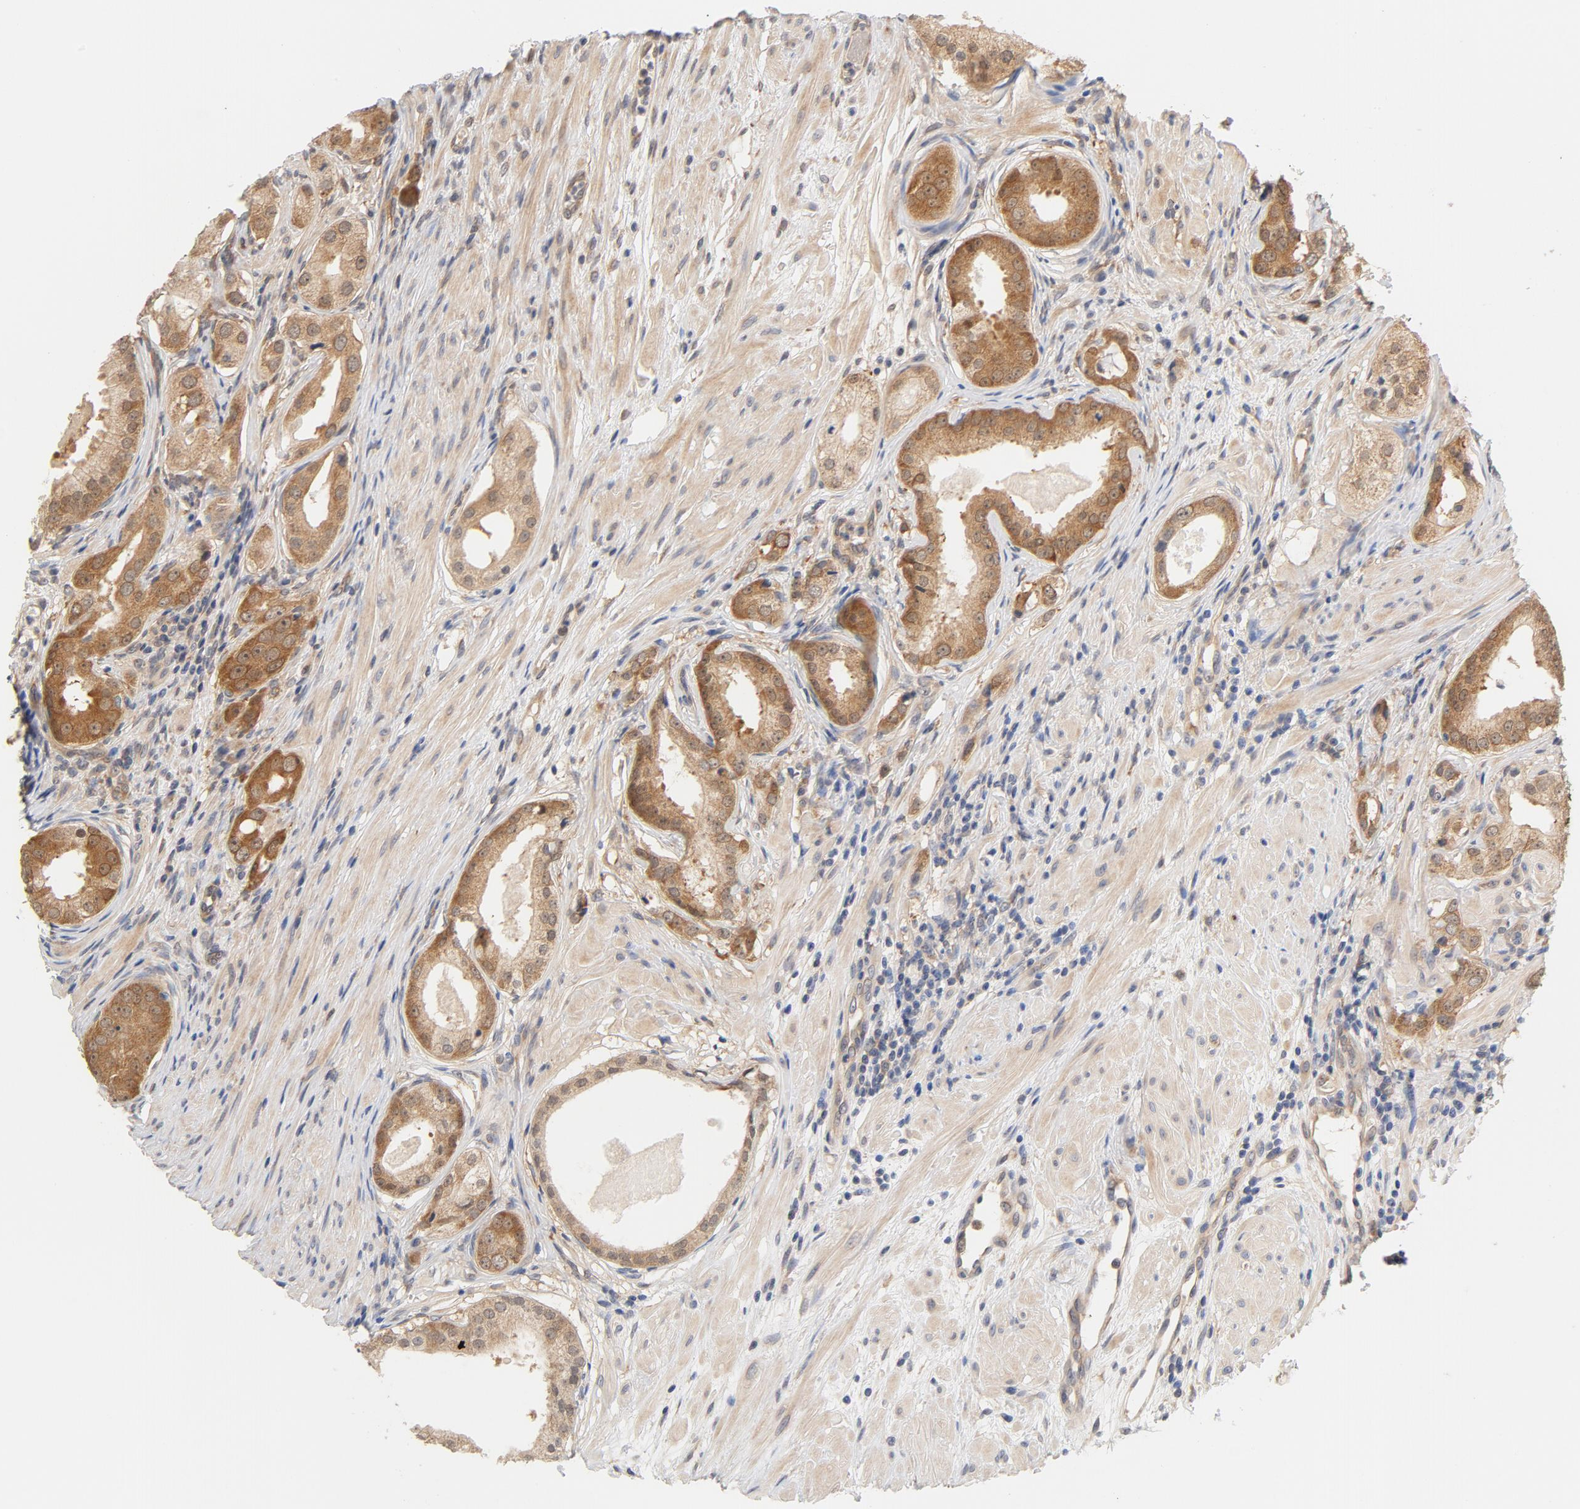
{"staining": {"intensity": "moderate", "quantity": ">75%", "location": "cytoplasmic/membranous"}, "tissue": "prostate cancer", "cell_type": "Tumor cells", "image_type": "cancer", "snomed": [{"axis": "morphology", "description": "Adenocarcinoma, Medium grade"}, {"axis": "topography", "description": "Prostate"}], "caption": "The photomicrograph exhibits a brown stain indicating the presence of a protein in the cytoplasmic/membranous of tumor cells in prostate cancer (adenocarcinoma (medium-grade)). (brown staining indicates protein expression, while blue staining denotes nuclei).", "gene": "EIF4E", "patient": {"sex": "male", "age": 53}}